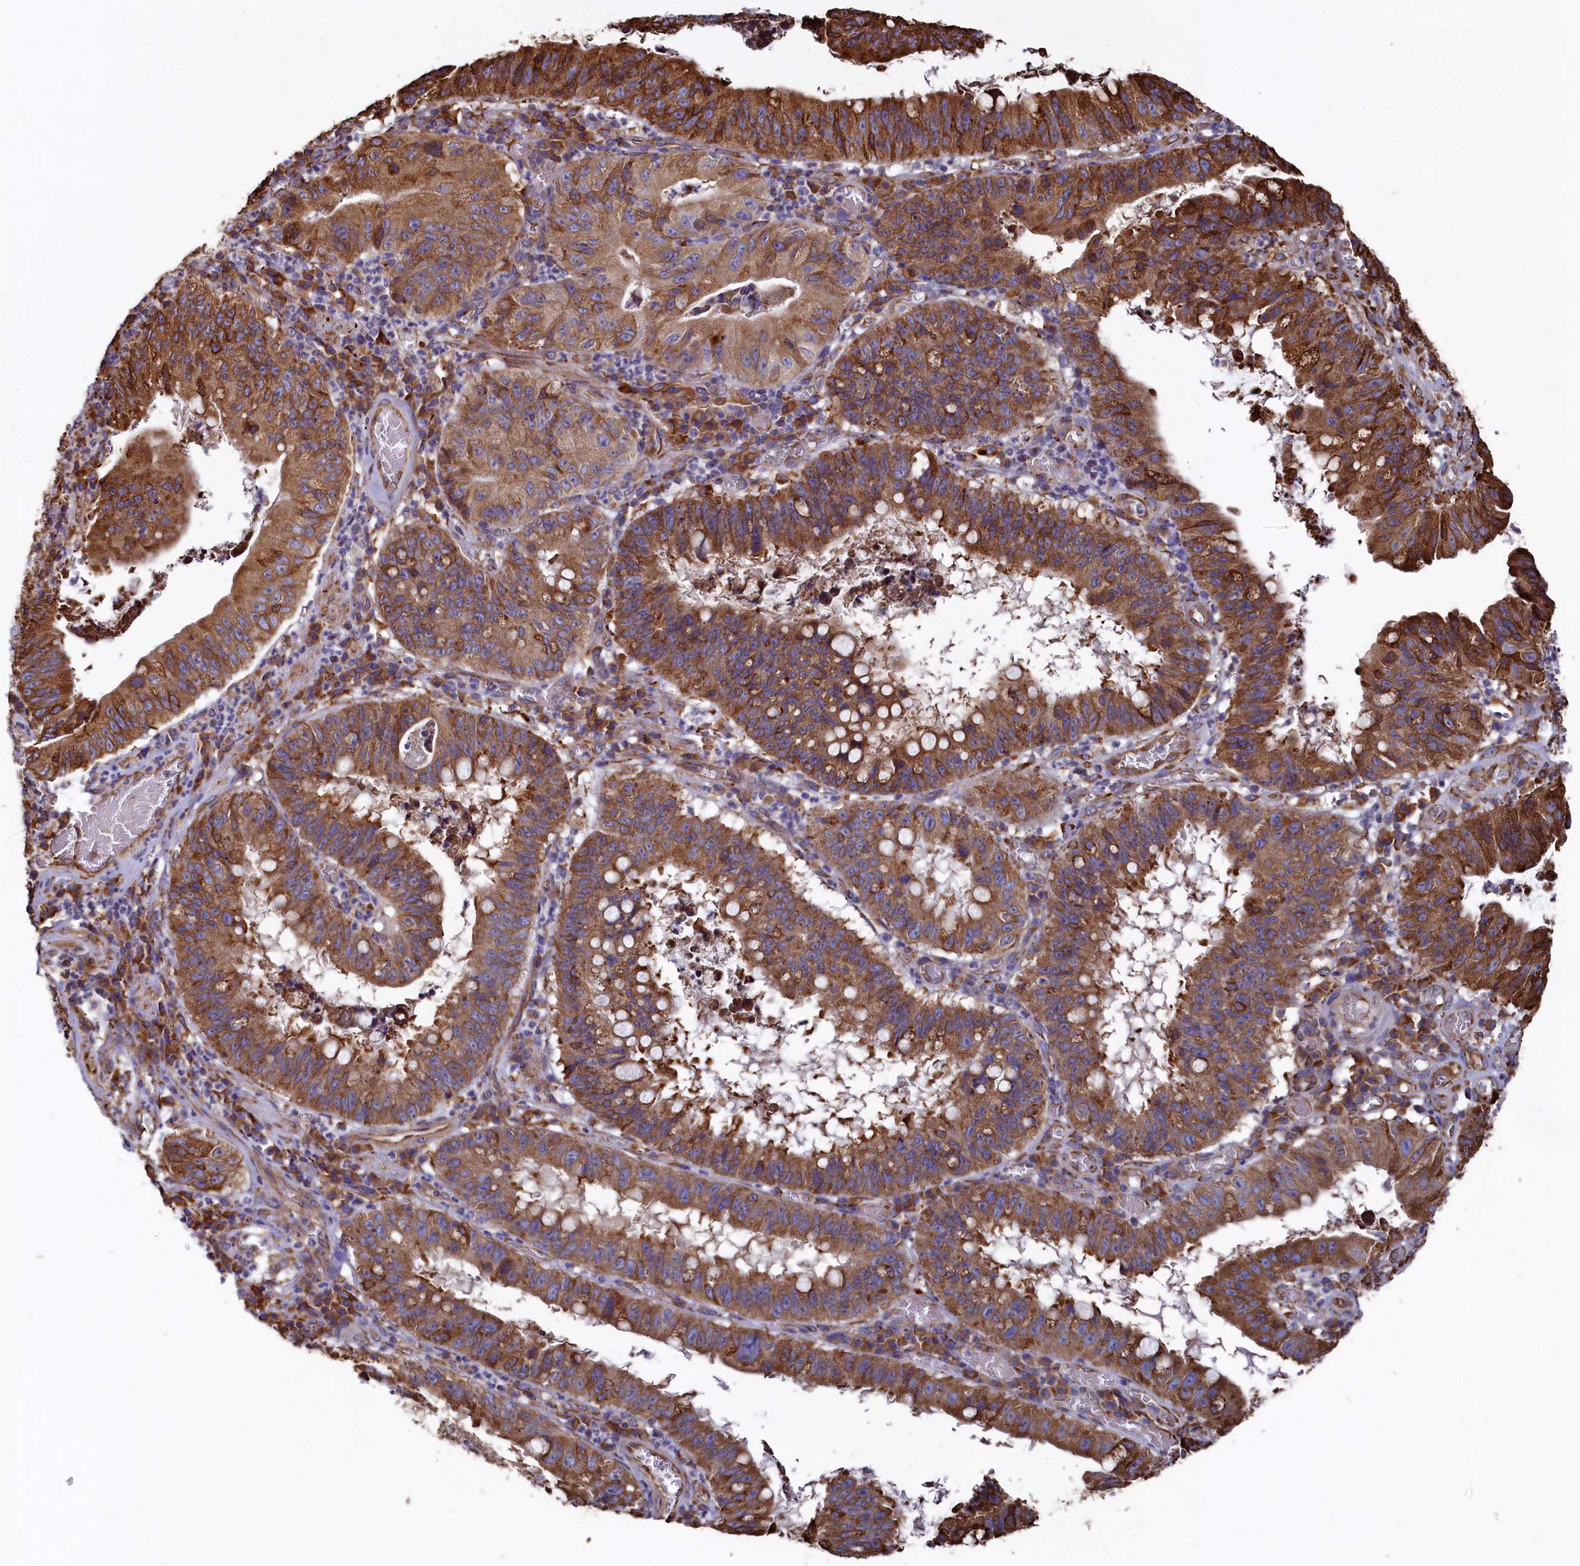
{"staining": {"intensity": "strong", "quantity": ">75%", "location": "cytoplasmic/membranous"}, "tissue": "stomach cancer", "cell_type": "Tumor cells", "image_type": "cancer", "snomed": [{"axis": "morphology", "description": "Adenocarcinoma, NOS"}, {"axis": "topography", "description": "Stomach"}], "caption": "The image displays immunohistochemical staining of stomach cancer (adenocarcinoma). There is strong cytoplasmic/membranous expression is appreciated in approximately >75% of tumor cells.", "gene": "NEURL1B", "patient": {"sex": "male", "age": 59}}